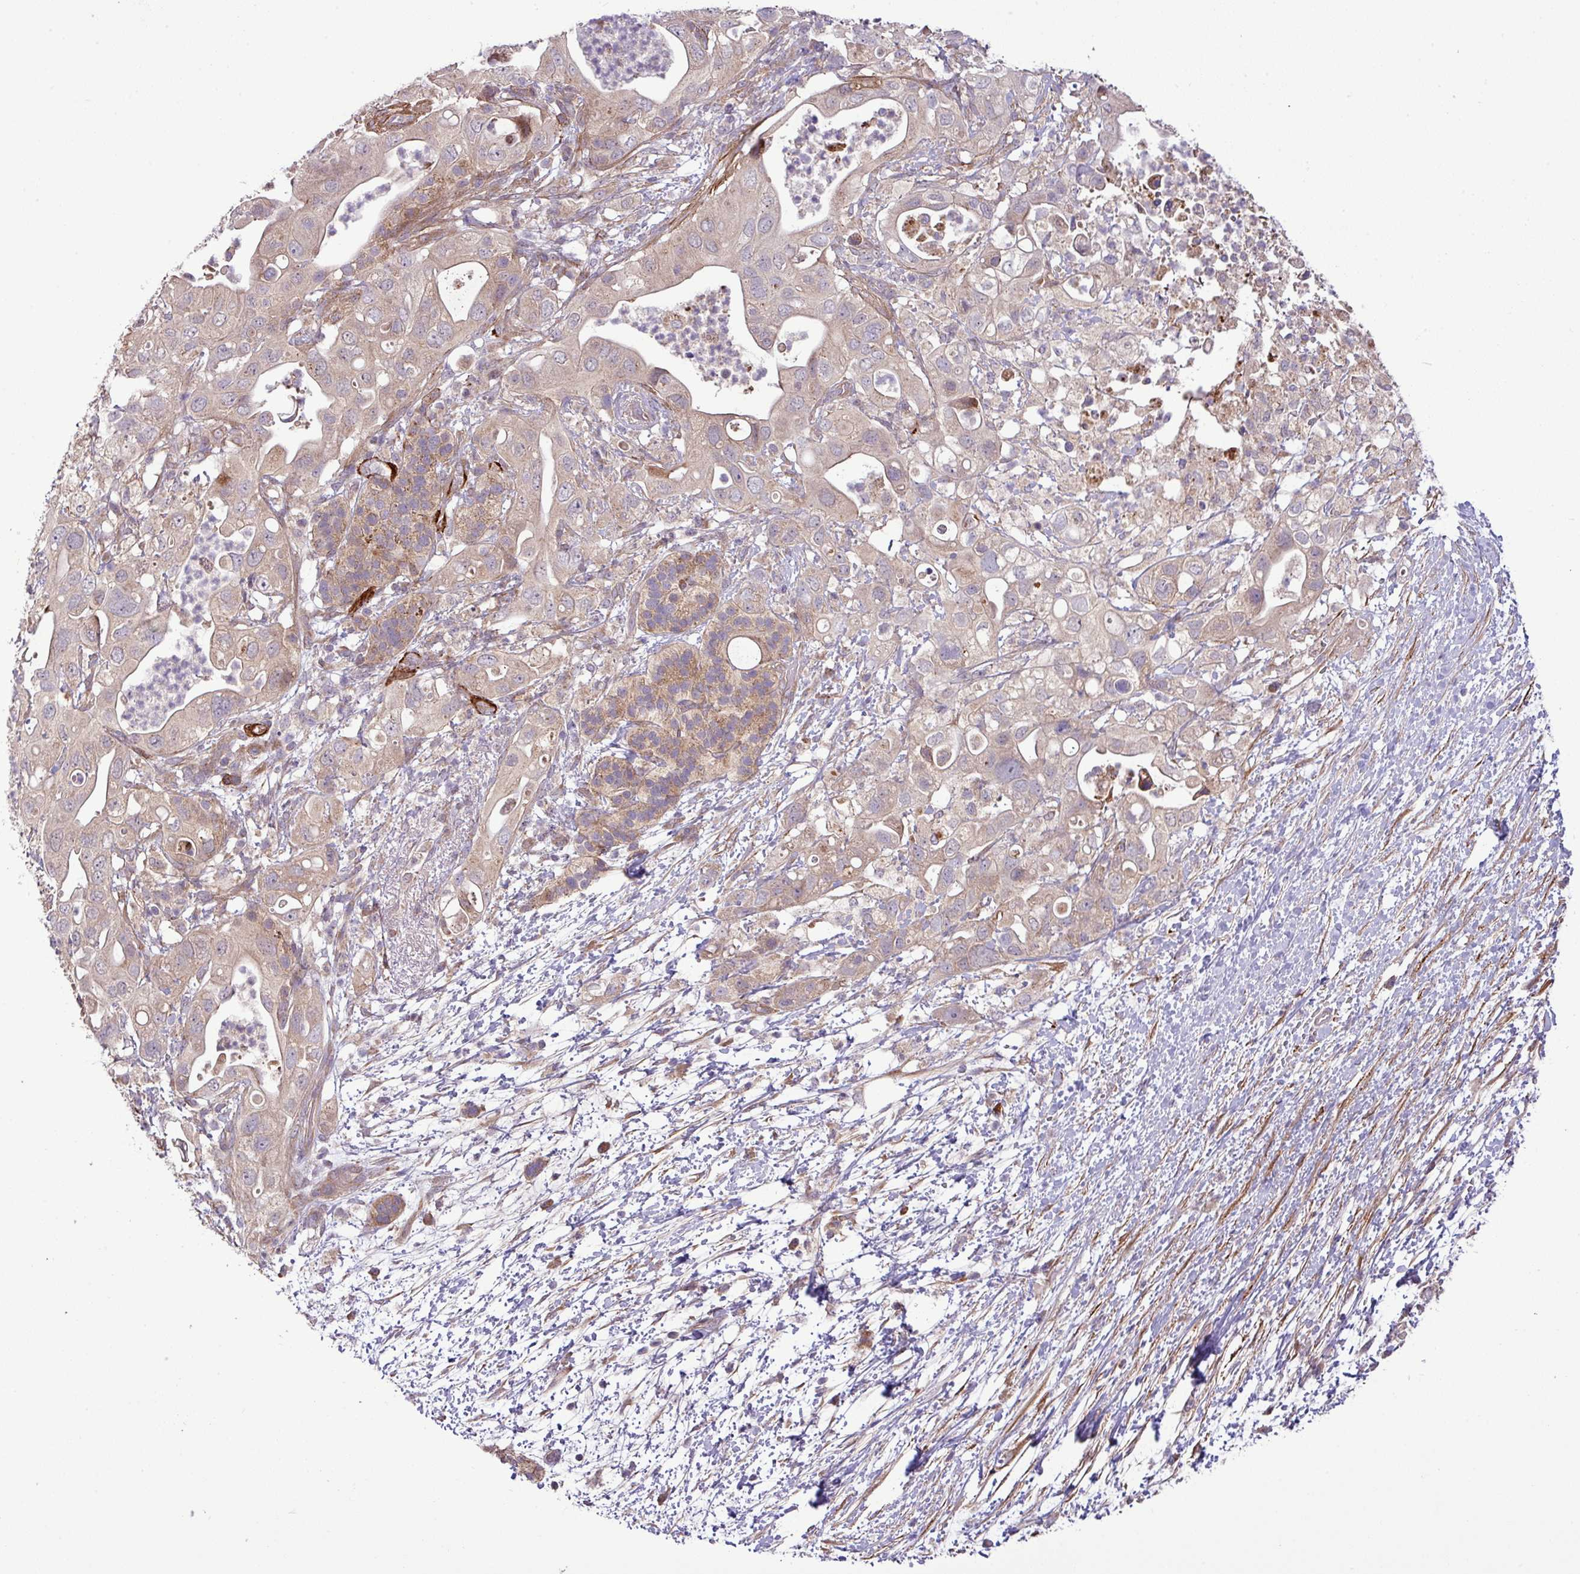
{"staining": {"intensity": "weak", "quantity": ">75%", "location": "cytoplasmic/membranous"}, "tissue": "pancreatic cancer", "cell_type": "Tumor cells", "image_type": "cancer", "snomed": [{"axis": "morphology", "description": "Adenocarcinoma, NOS"}, {"axis": "topography", "description": "Pancreas"}], "caption": "IHC micrograph of pancreatic cancer stained for a protein (brown), which displays low levels of weak cytoplasmic/membranous positivity in about >75% of tumor cells.", "gene": "XIAP", "patient": {"sex": "female", "age": 72}}